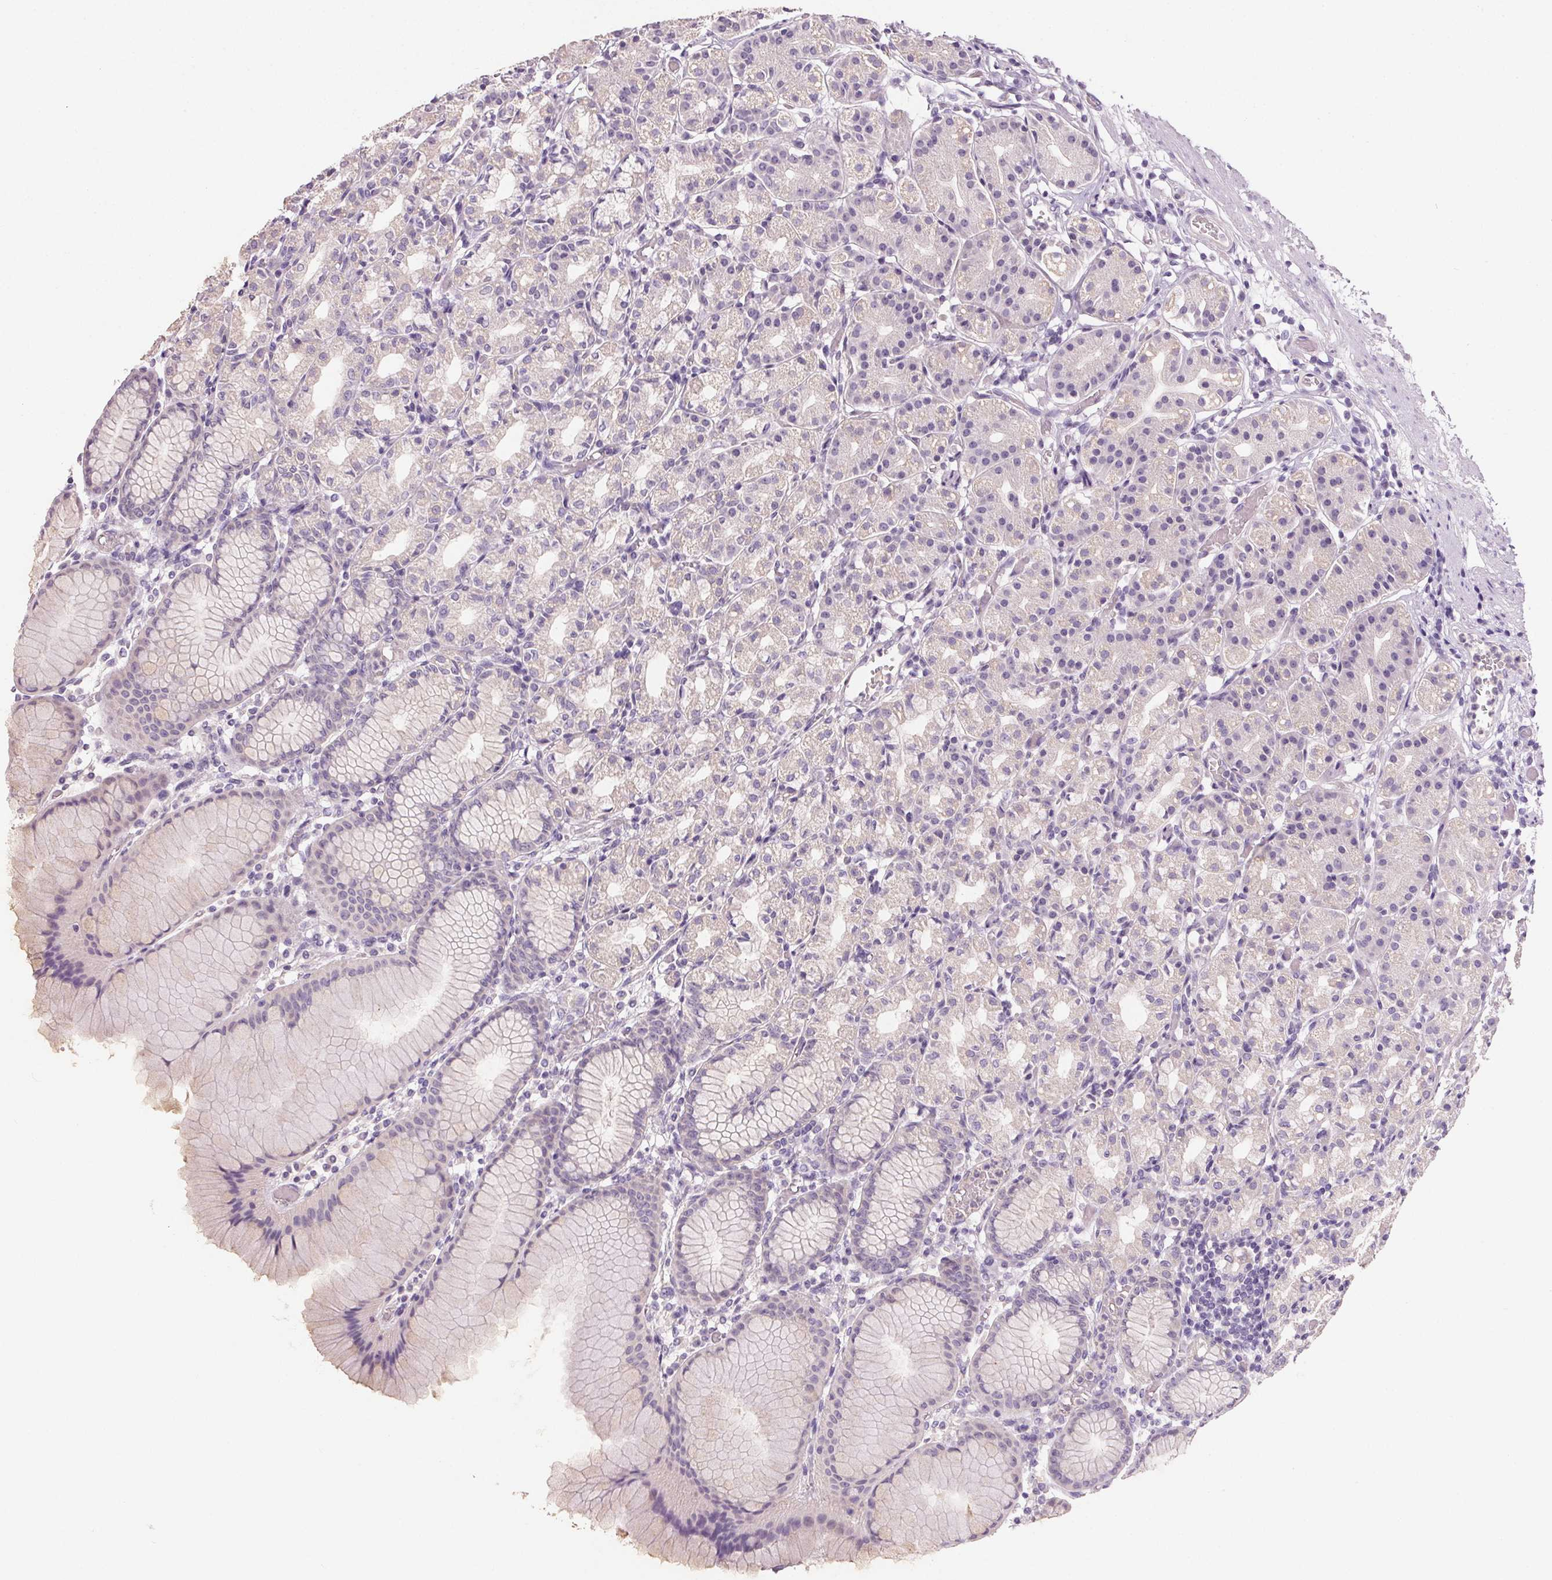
{"staining": {"intensity": "negative", "quantity": "none", "location": "none"}, "tissue": "stomach", "cell_type": "Glandular cells", "image_type": "normal", "snomed": [{"axis": "morphology", "description": "Normal tissue, NOS"}, {"axis": "topography", "description": "Stomach"}], "caption": "This is an IHC micrograph of benign stomach. There is no expression in glandular cells.", "gene": "HSD17B1", "patient": {"sex": "female", "age": 57}}